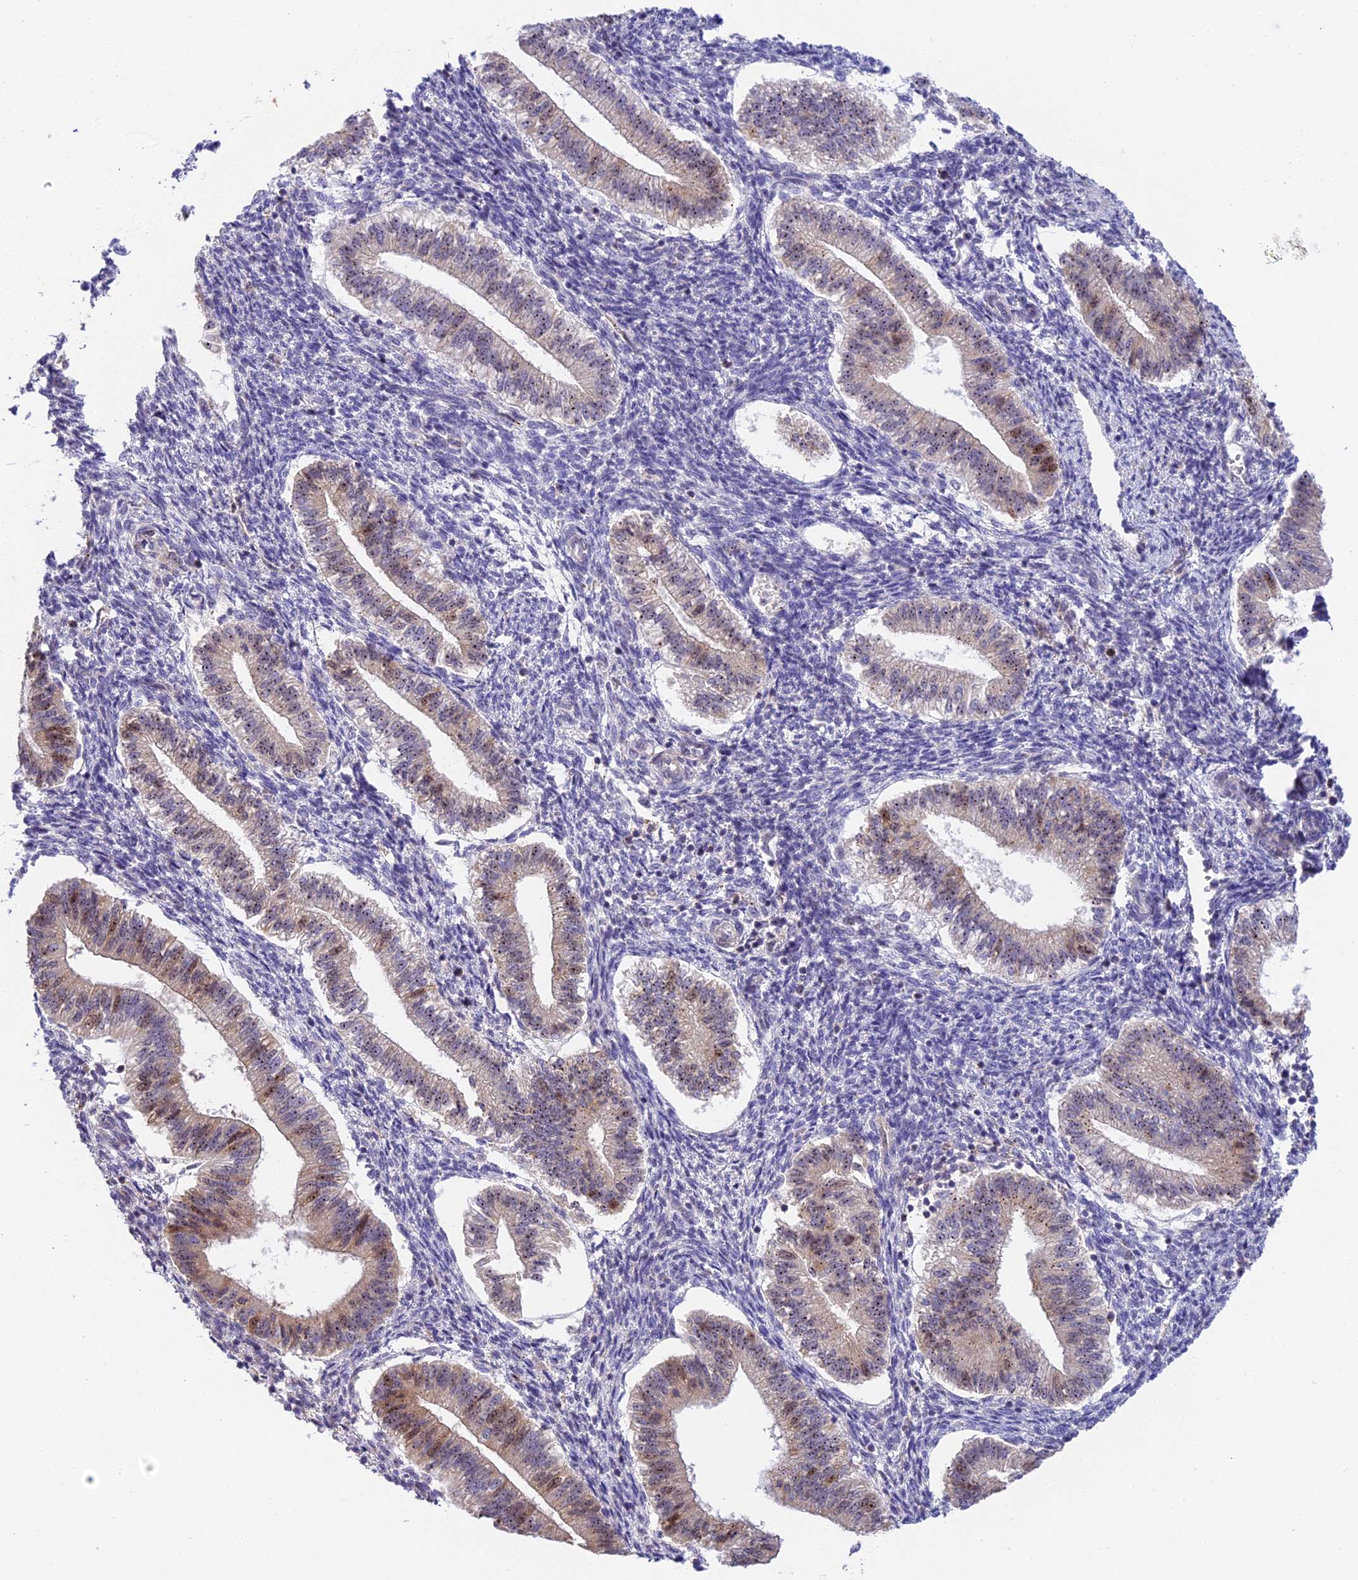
{"staining": {"intensity": "negative", "quantity": "none", "location": "none"}, "tissue": "endometrium", "cell_type": "Cells in endometrial stroma", "image_type": "normal", "snomed": [{"axis": "morphology", "description": "Normal tissue, NOS"}, {"axis": "topography", "description": "Endometrium"}], "caption": "This is an IHC histopathology image of normal endometrium. There is no expression in cells in endometrial stroma.", "gene": "RAD51", "patient": {"sex": "female", "age": 25}}